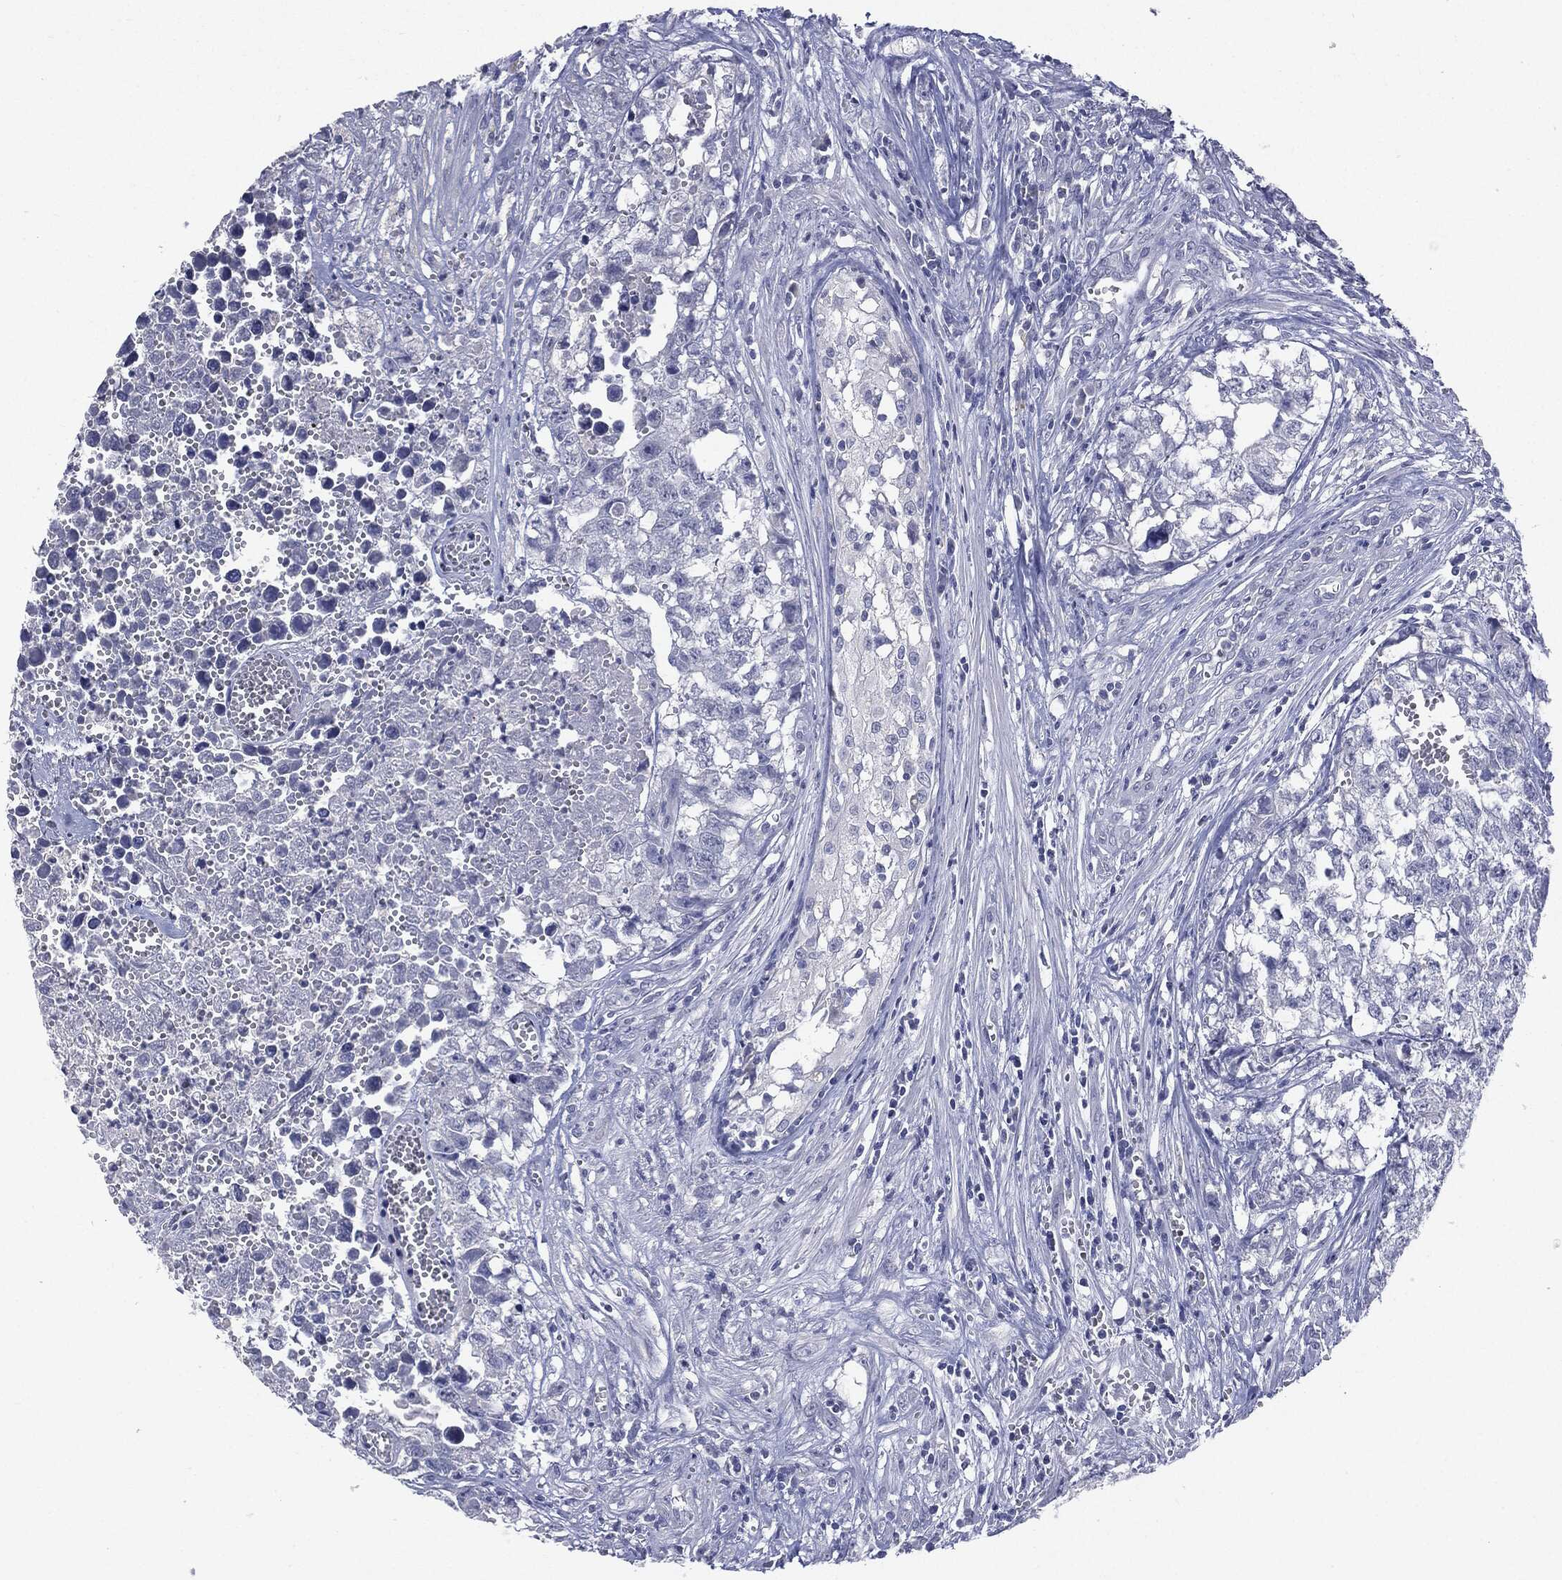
{"staining": {"intensity": "negative", "quantity": "none", "location": "none"}, "tissue": "testis cancer", "cell_type": "Tumor cells", "image_type": "cancer", "snomed": [{"axis": "morphology", "description": "Seminoma, NOS"}, {"axis": "morphology", "description": "Carcinoma, Embryonal, NOS"}, {"axis": "topography", "description": "Testis"}], "caption": "Embryonal carcinoma (testis) stained for a protein using immunohistochemistry (IHC) reveals no positivity tumor cells.", "gene": "TSHB", "patient": {"sex": "male", "age": 22}}